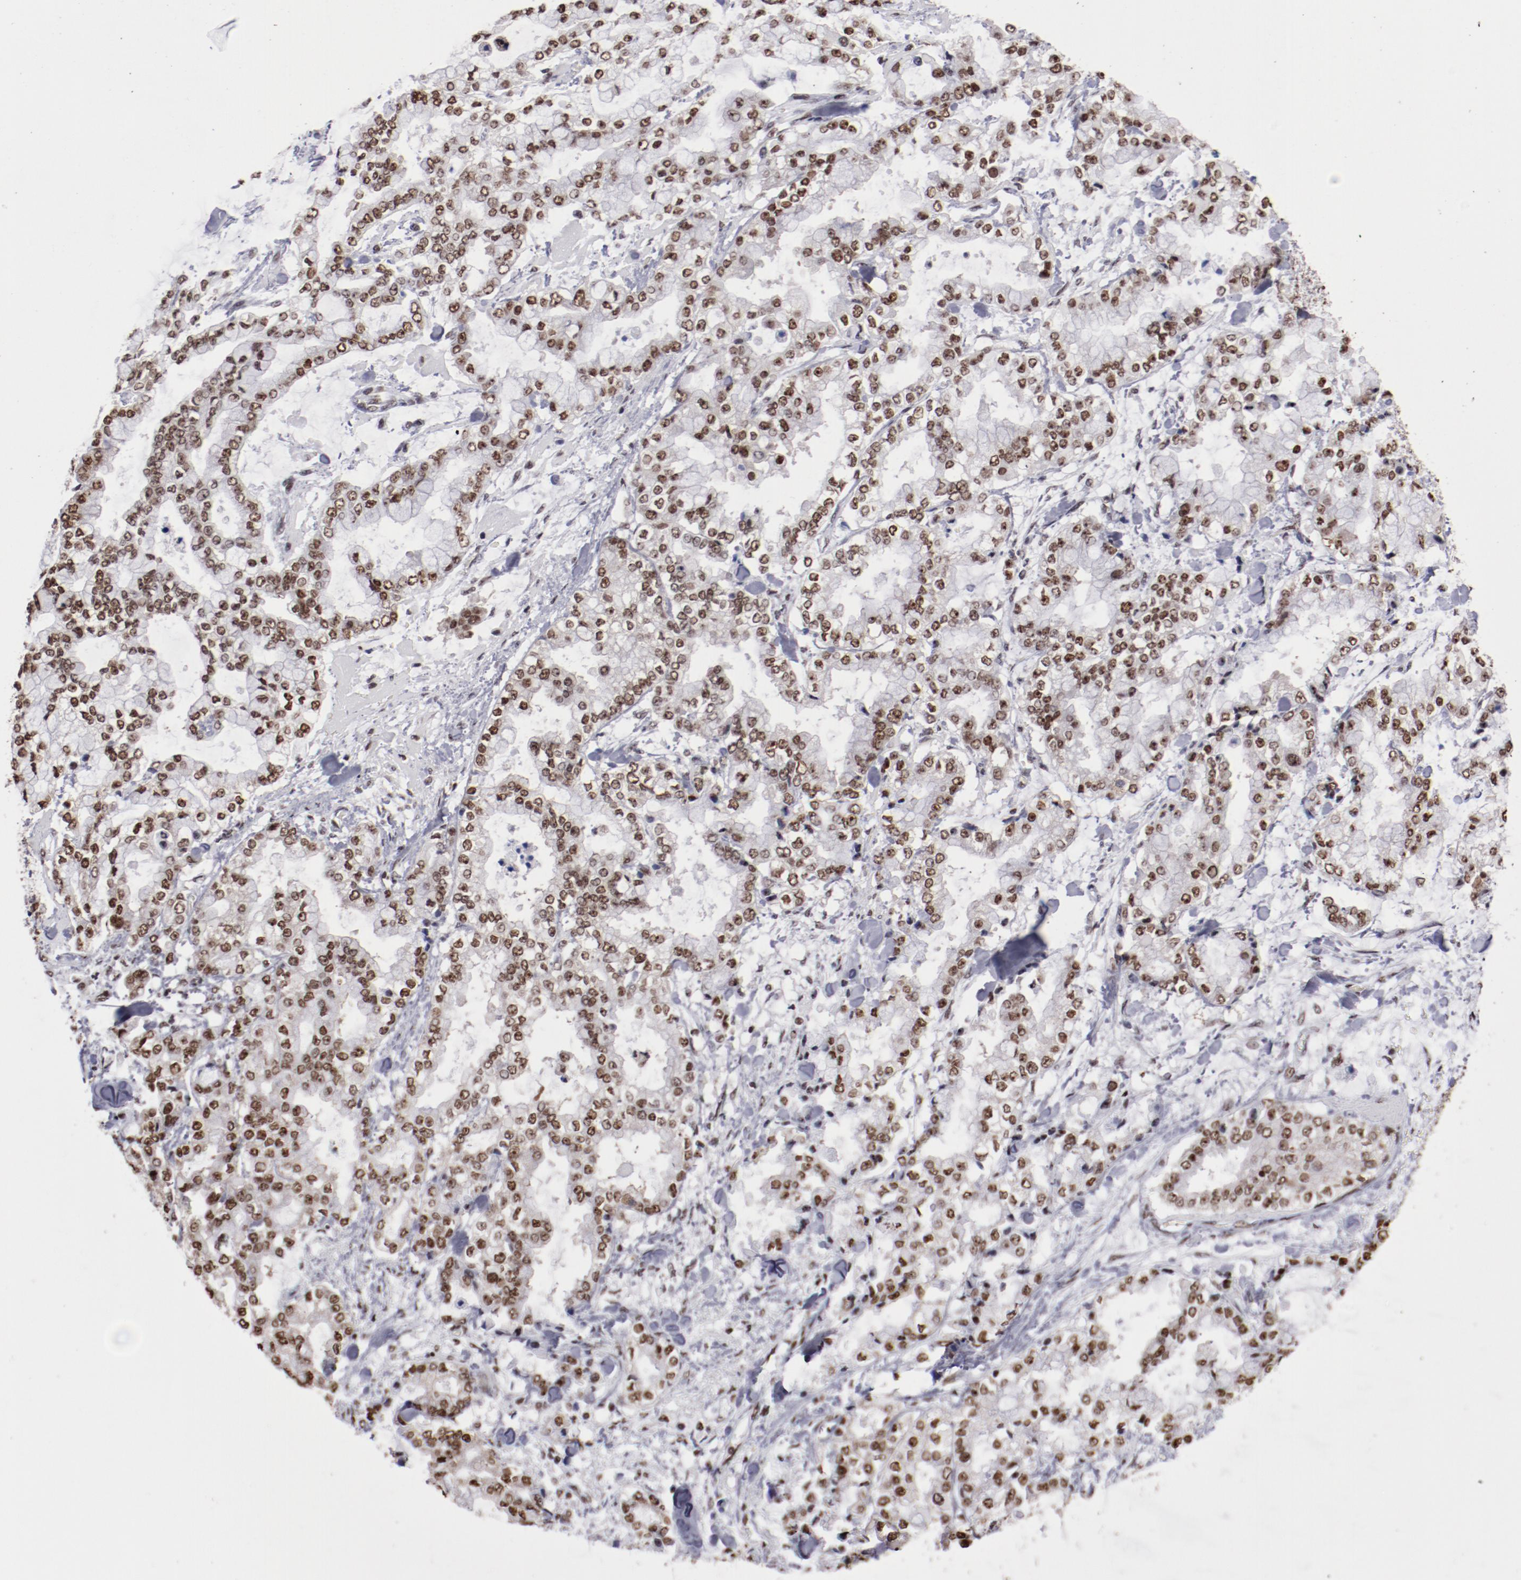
{"staining": {"intensity": "moderate", "quantity": ">75%", "location": "nuclear"}, "tissue": "stomach cancer", "cell_type": "Tumor cells", "image_type": "cancer", "snomed": [{"axis": "morphology", "description": "Normal tissue, NOS"}, {"axis": "morphology", "description": "Adenocarcinoma, NOS"}, {"axis": "topography", "description": "Stomach, upper"}, {"axis": "topography", "description": "Stomach"}], "caption": "Human stomach cancer stained for a protein (brown) reveals moderate nuclear positive expression in about >75% of tumor cells.", "gene": "HNRNPA2B1", "patient": {"sex": "male", "age": 76}}